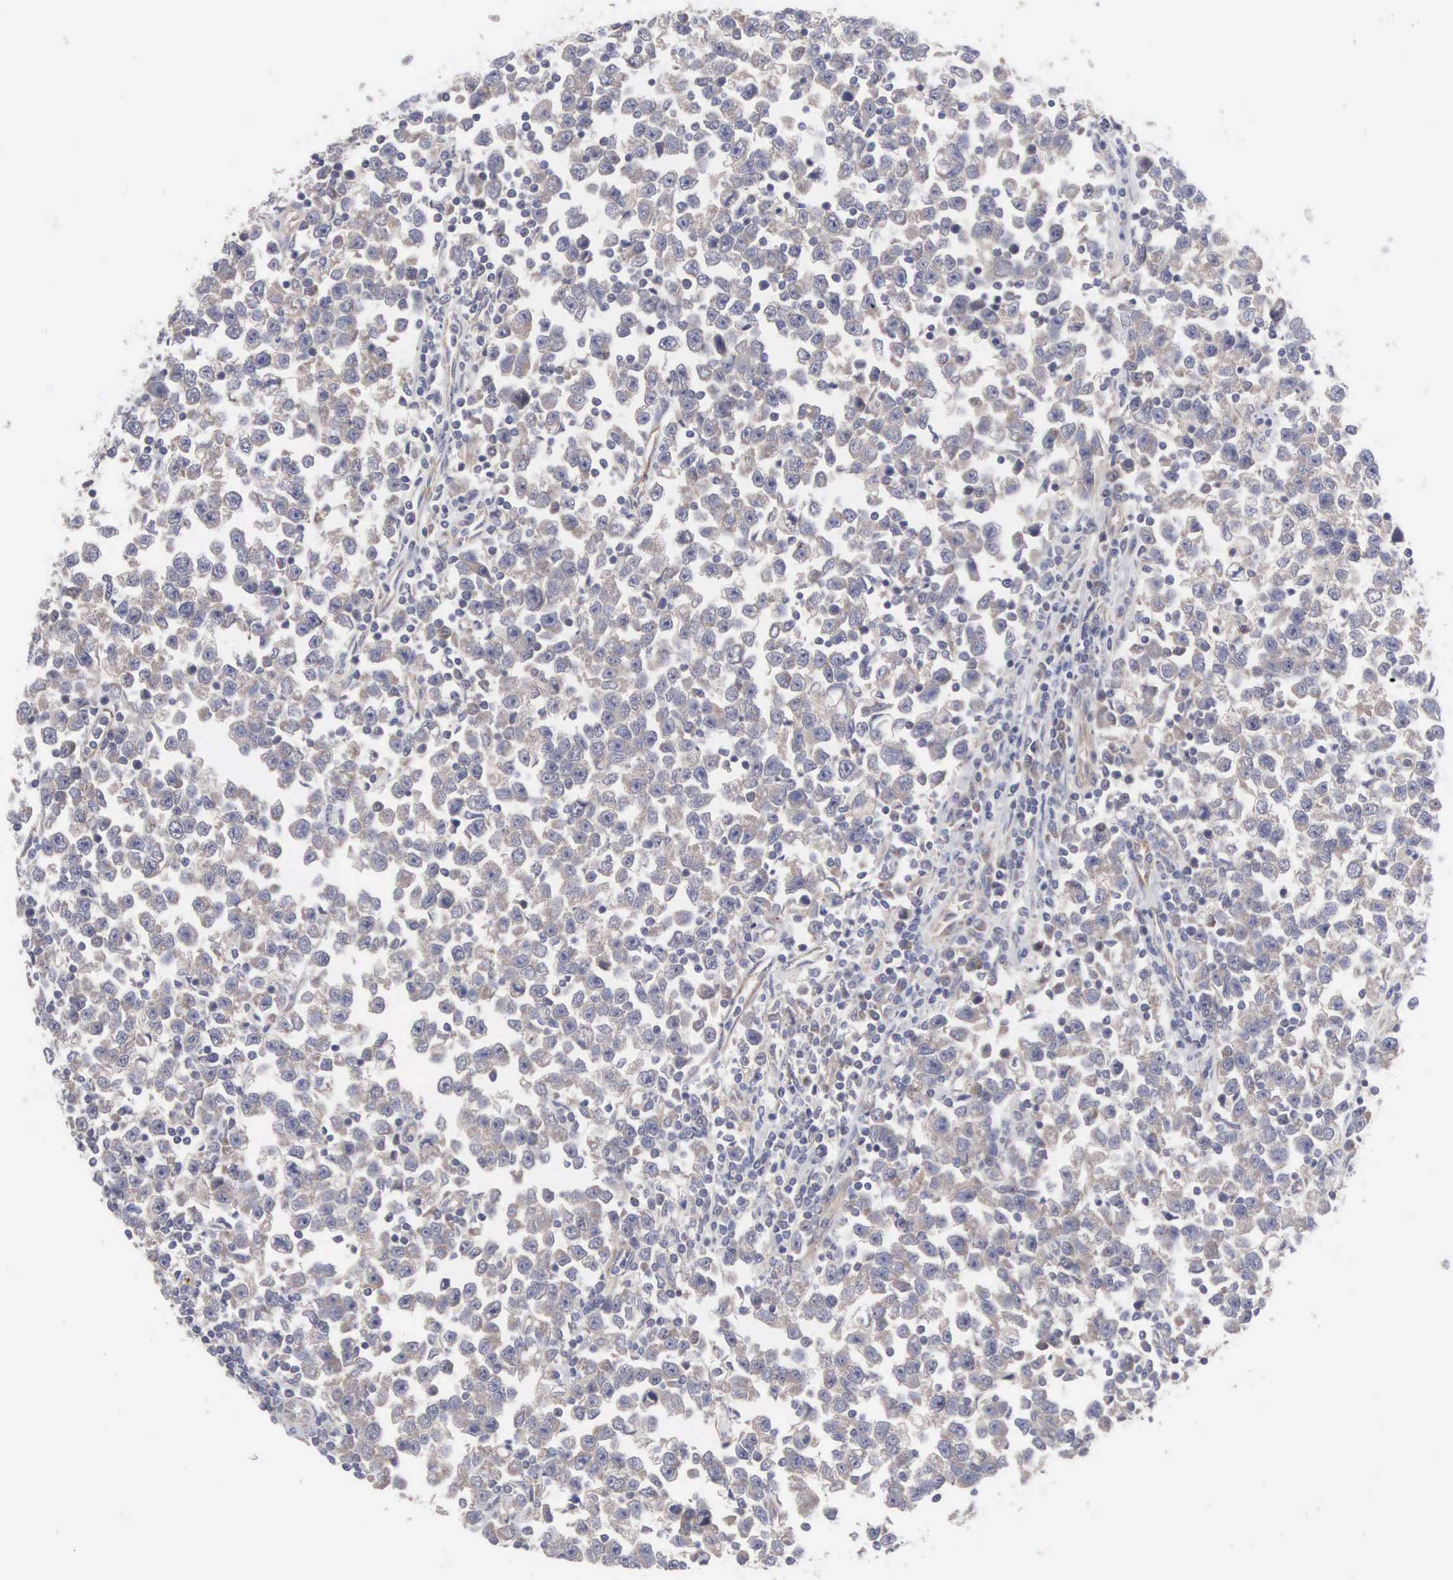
{"staining": {"intensity": "weak", "quantity": "25%-75%", "location": "cytoplasmic/membranous"}, "tissue": "testis cancer", "cell_type": "Tumor cells", "image_type": "cancer", "snomed": [{"axis": "morphology", "description": "Seminoma, NOS"}, {"axis": "topography", "description": "Testis"}], "caption": "DAB immunohistochemical staining of human testis cancer (seminoma) reveals weak cytoplasmic/membranous protein expression in about 25%-75% of tumor cells. (DAB (3,3'-diaminobenzidine) = brown stain, brightfield microscopy at high magnification).", "gene": "INF2", "patient": {"sex": "male", "age": 43}}